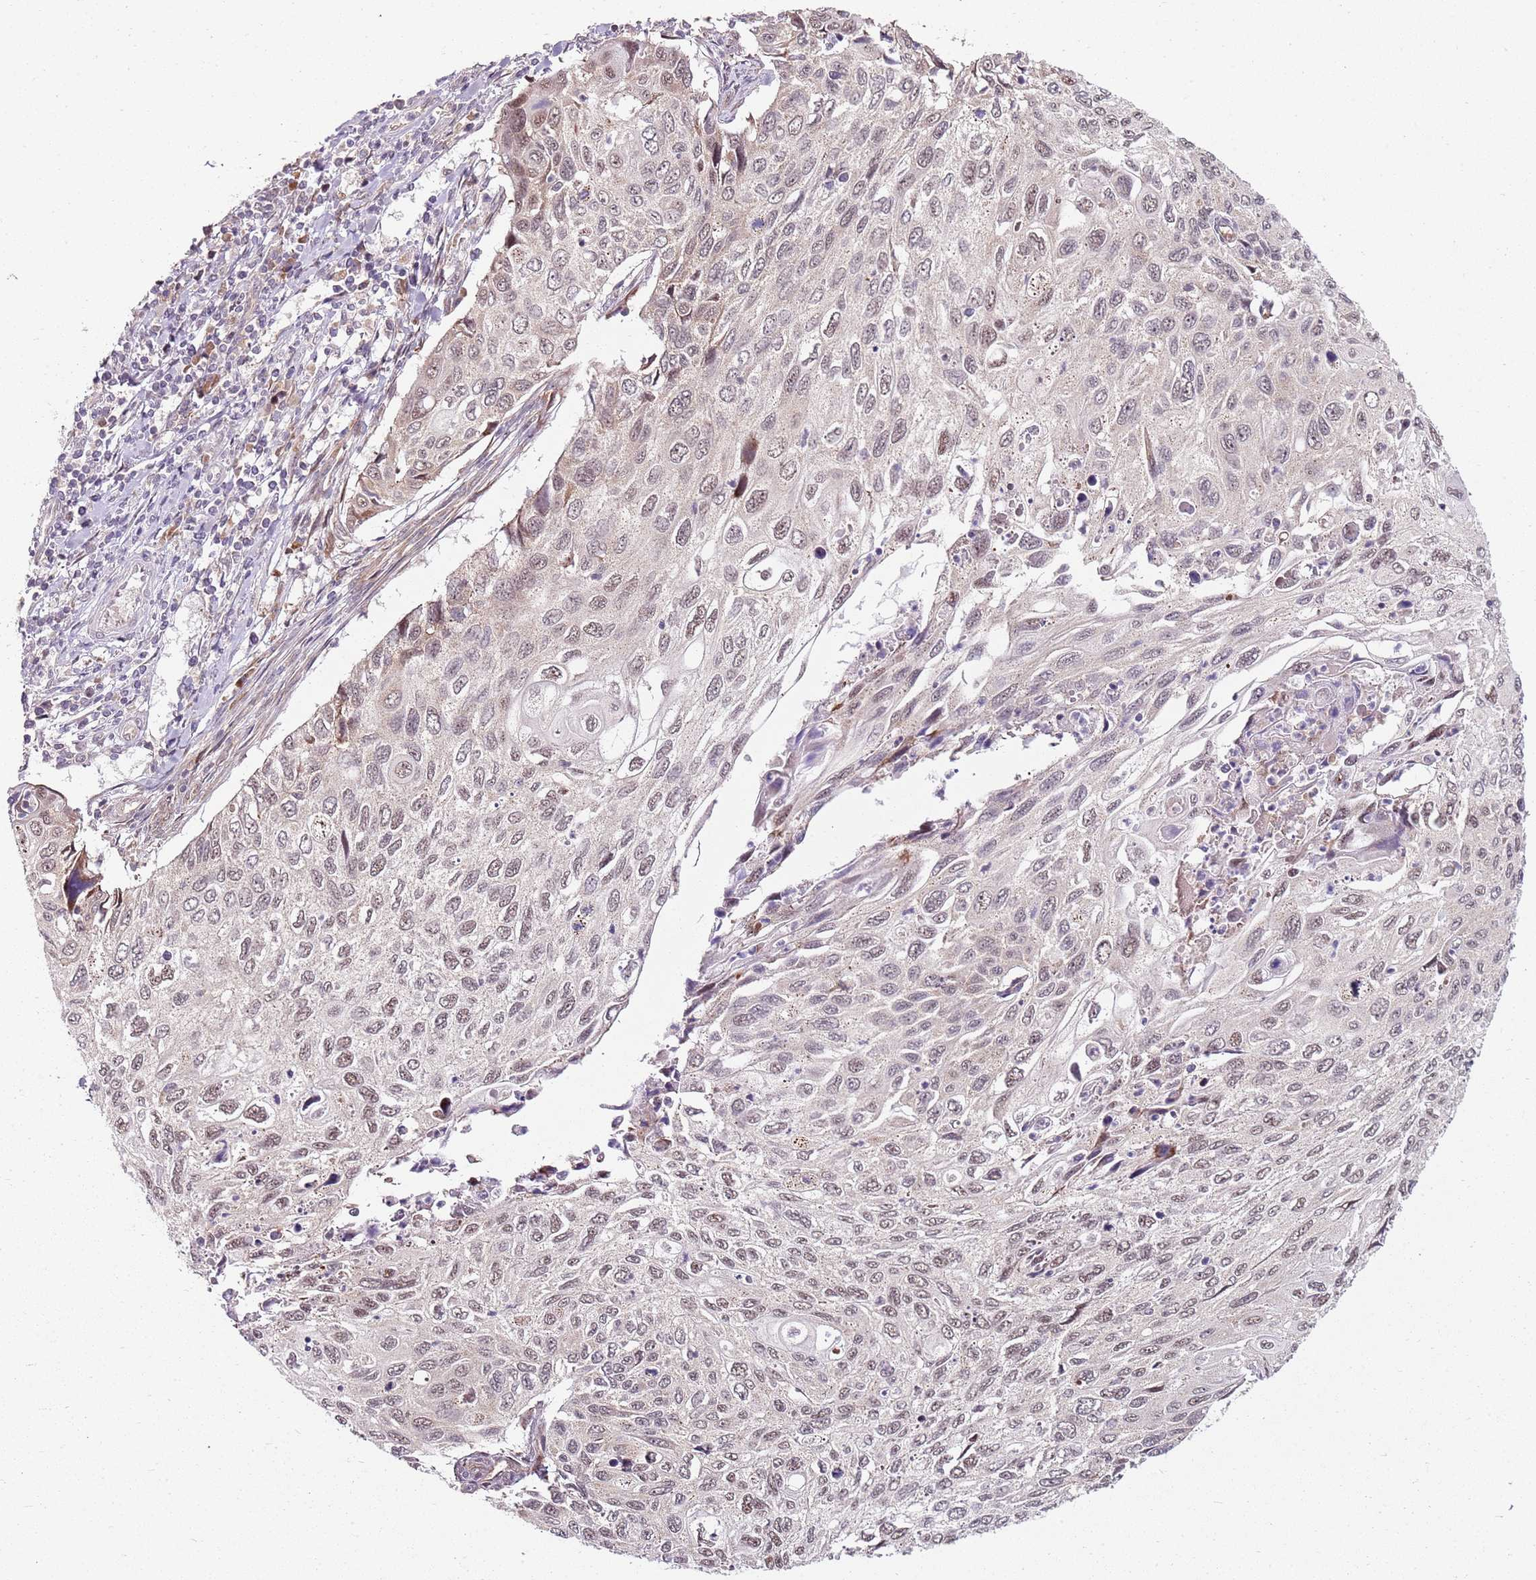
{"staining": {"intensity": "weak", "quantity": ">75%", "location": "nuclear"}, "tissue": "cervical cancer", "cell_type": "Tumor cells", "image_type": "cancer", "snomed": [{"axis": "morphology", "description": "Squamous cell carcinoma, NOS"}, {"axis": "topography", "description": "Cervix"}], "caption": "Approximately >75% of tumor cells in cervical cancer exhibit weak nuclear protein staining as visualized by brown immunohistochemical staining.", "gene": "FBXL22", "patient": {"sex": "female", "age": 70}}